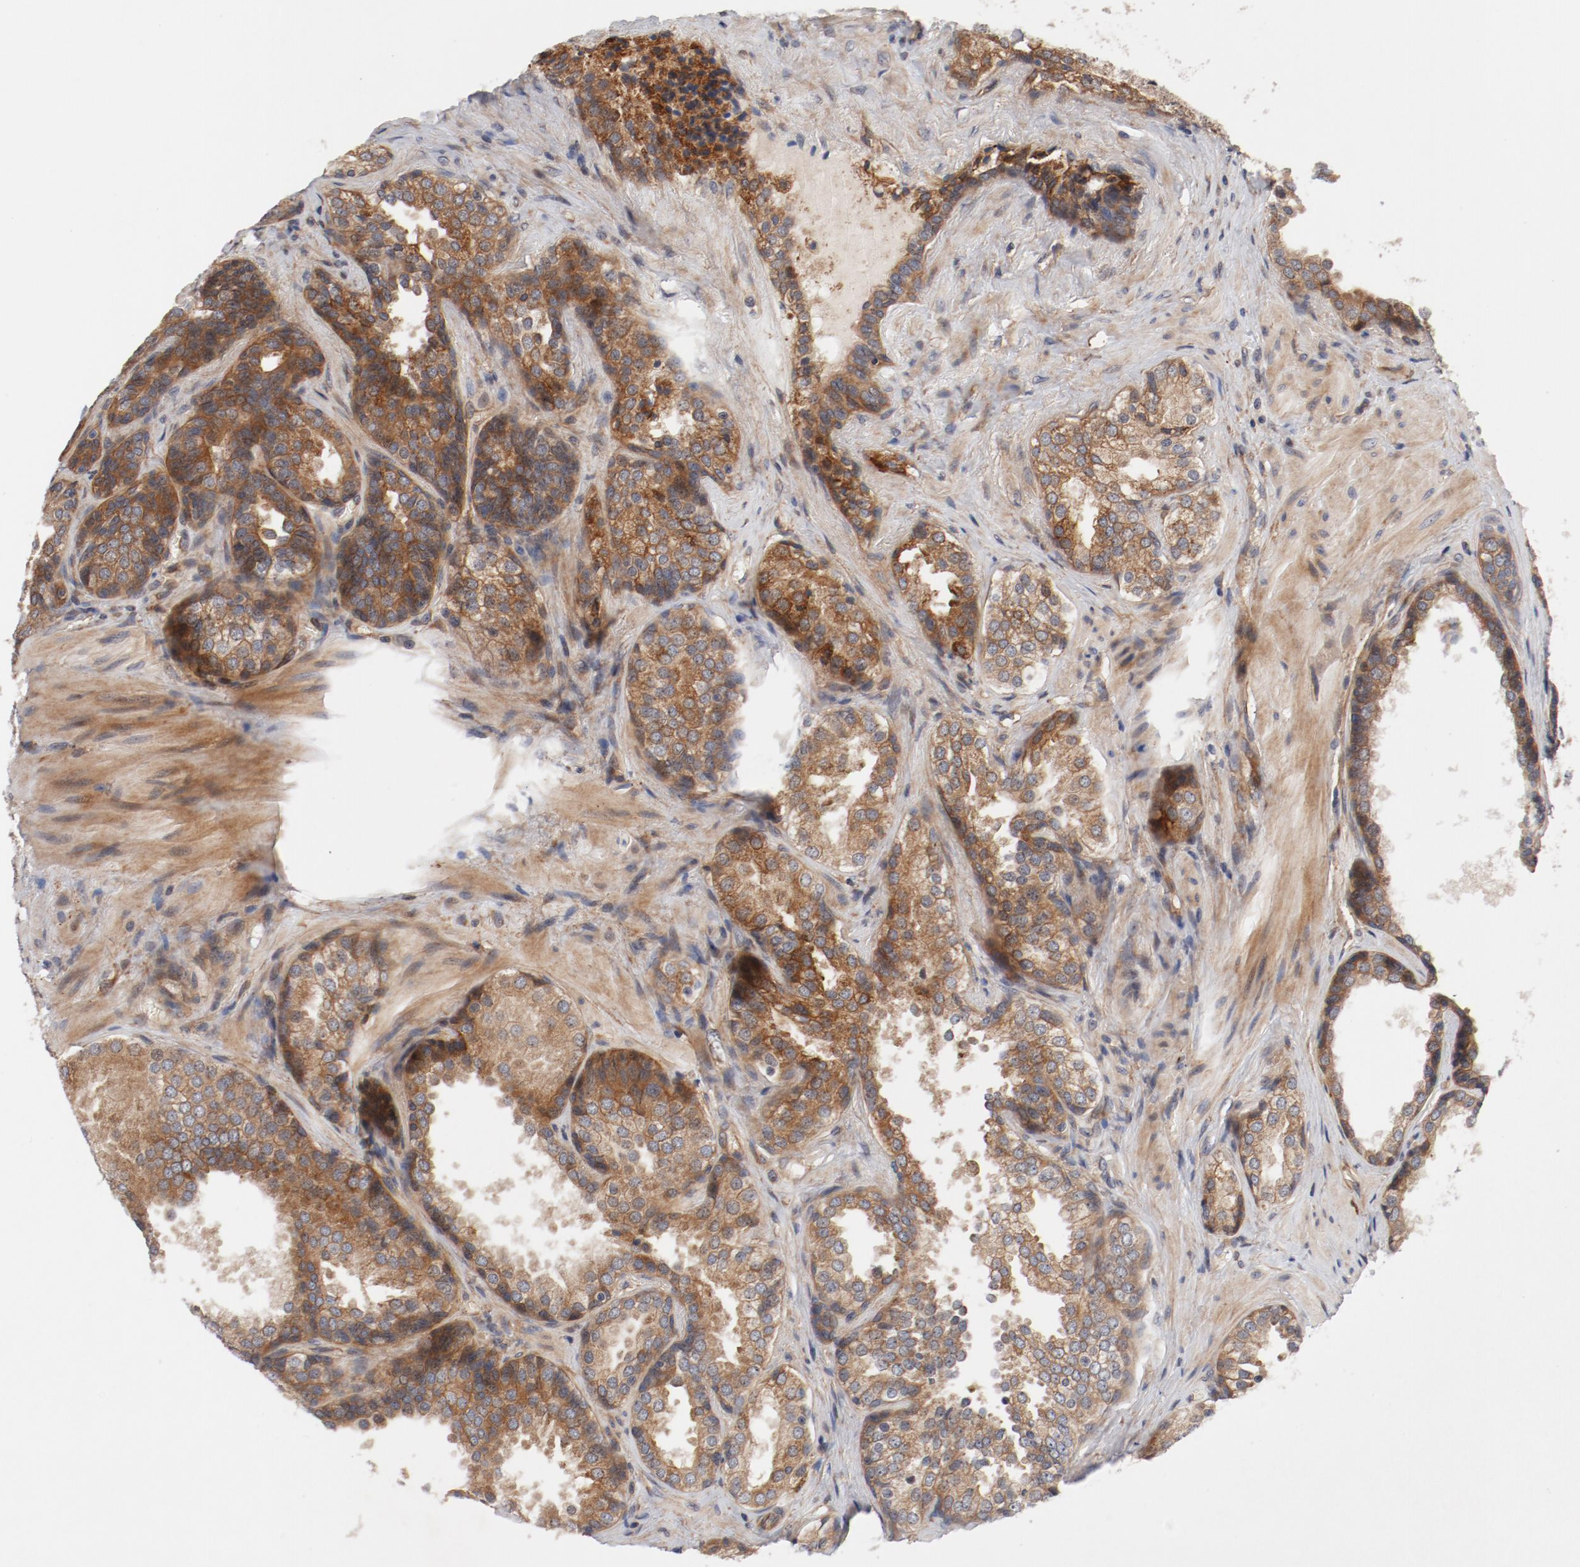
{"staining": {"intensity": "moderate", "quantity": ">75%", "location": "cytoplasmic/membranous"}, "tissue": "prostate cancer", "cell_type": "Tumor cells", "image_type": "cancer", "snomed": [{"axis": "morphology", "description": "Adenocarcinoma, High grade"}, {"axis": "topography", "description": "Prostate"}], "caption": "About >75% of tumor cells in human prostate cancer (adenocarcinoma (high-grade)) demonstrate moderate cytoplasmic/membranous protein expression as visualized by brown immunohistochemical staining.", "gene": "PITPNM2", "patient": {"sex": "male", "age": 70}}